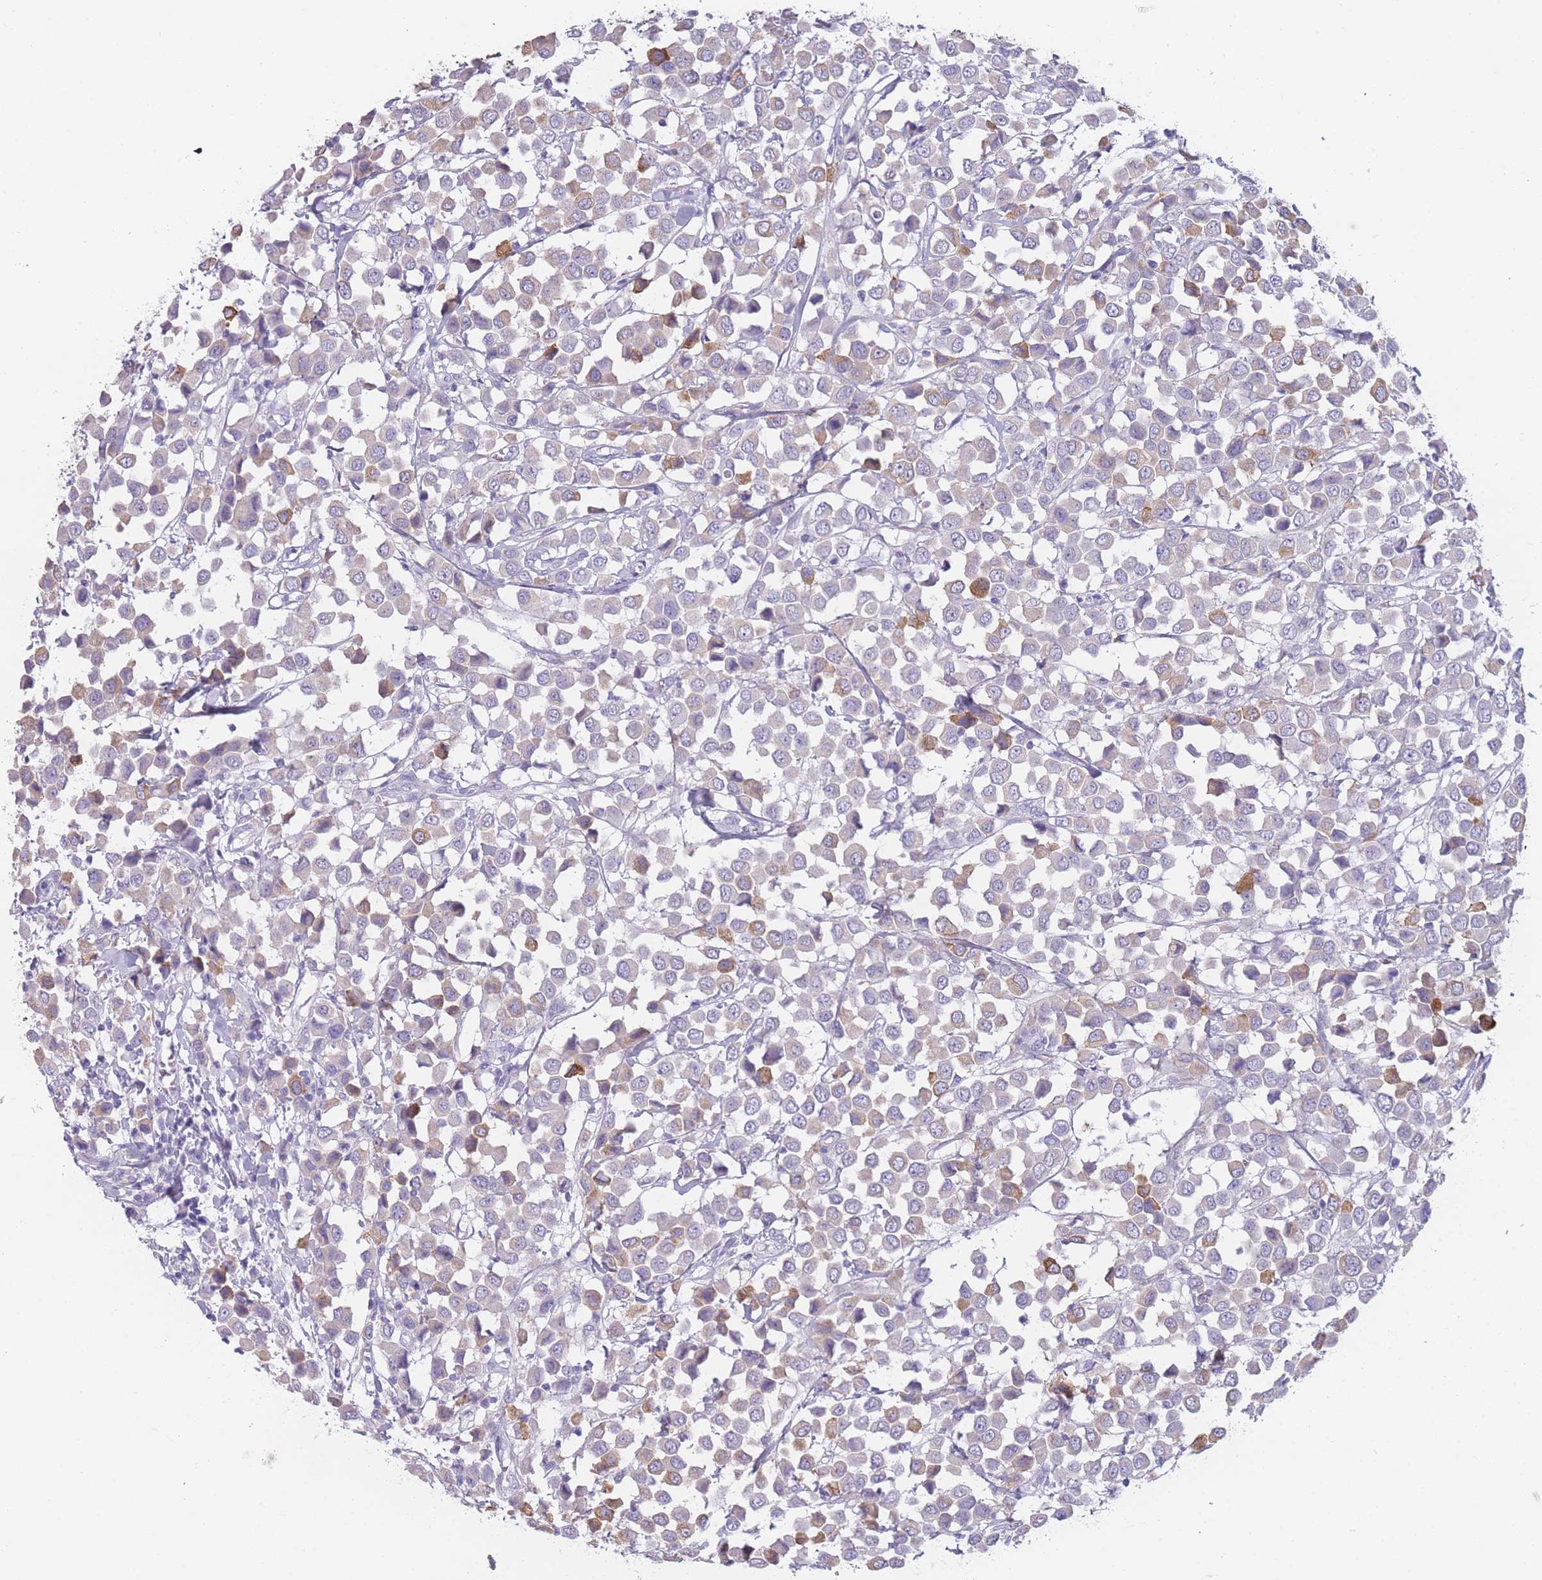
{"staining": {"intensity": "moderate", "quantity": "<25%", "location": "cytoplasmic/membranous"}, "tissue": "breast cancer", "cell_type": "Tumor cells", "image_type": "cancer", "snomed": [{"axis": "morphology", "description": "Duct carcinoma"}, {"axis": "topography", "description": "Breast"}], "caption": "An image of human breast cancer stained for a protein exhibits moderate cytoplasmic/membranous brown staining in tumor cells.", "gene": "ZNF627", "patient": {"sex": "female", "age": 61}}